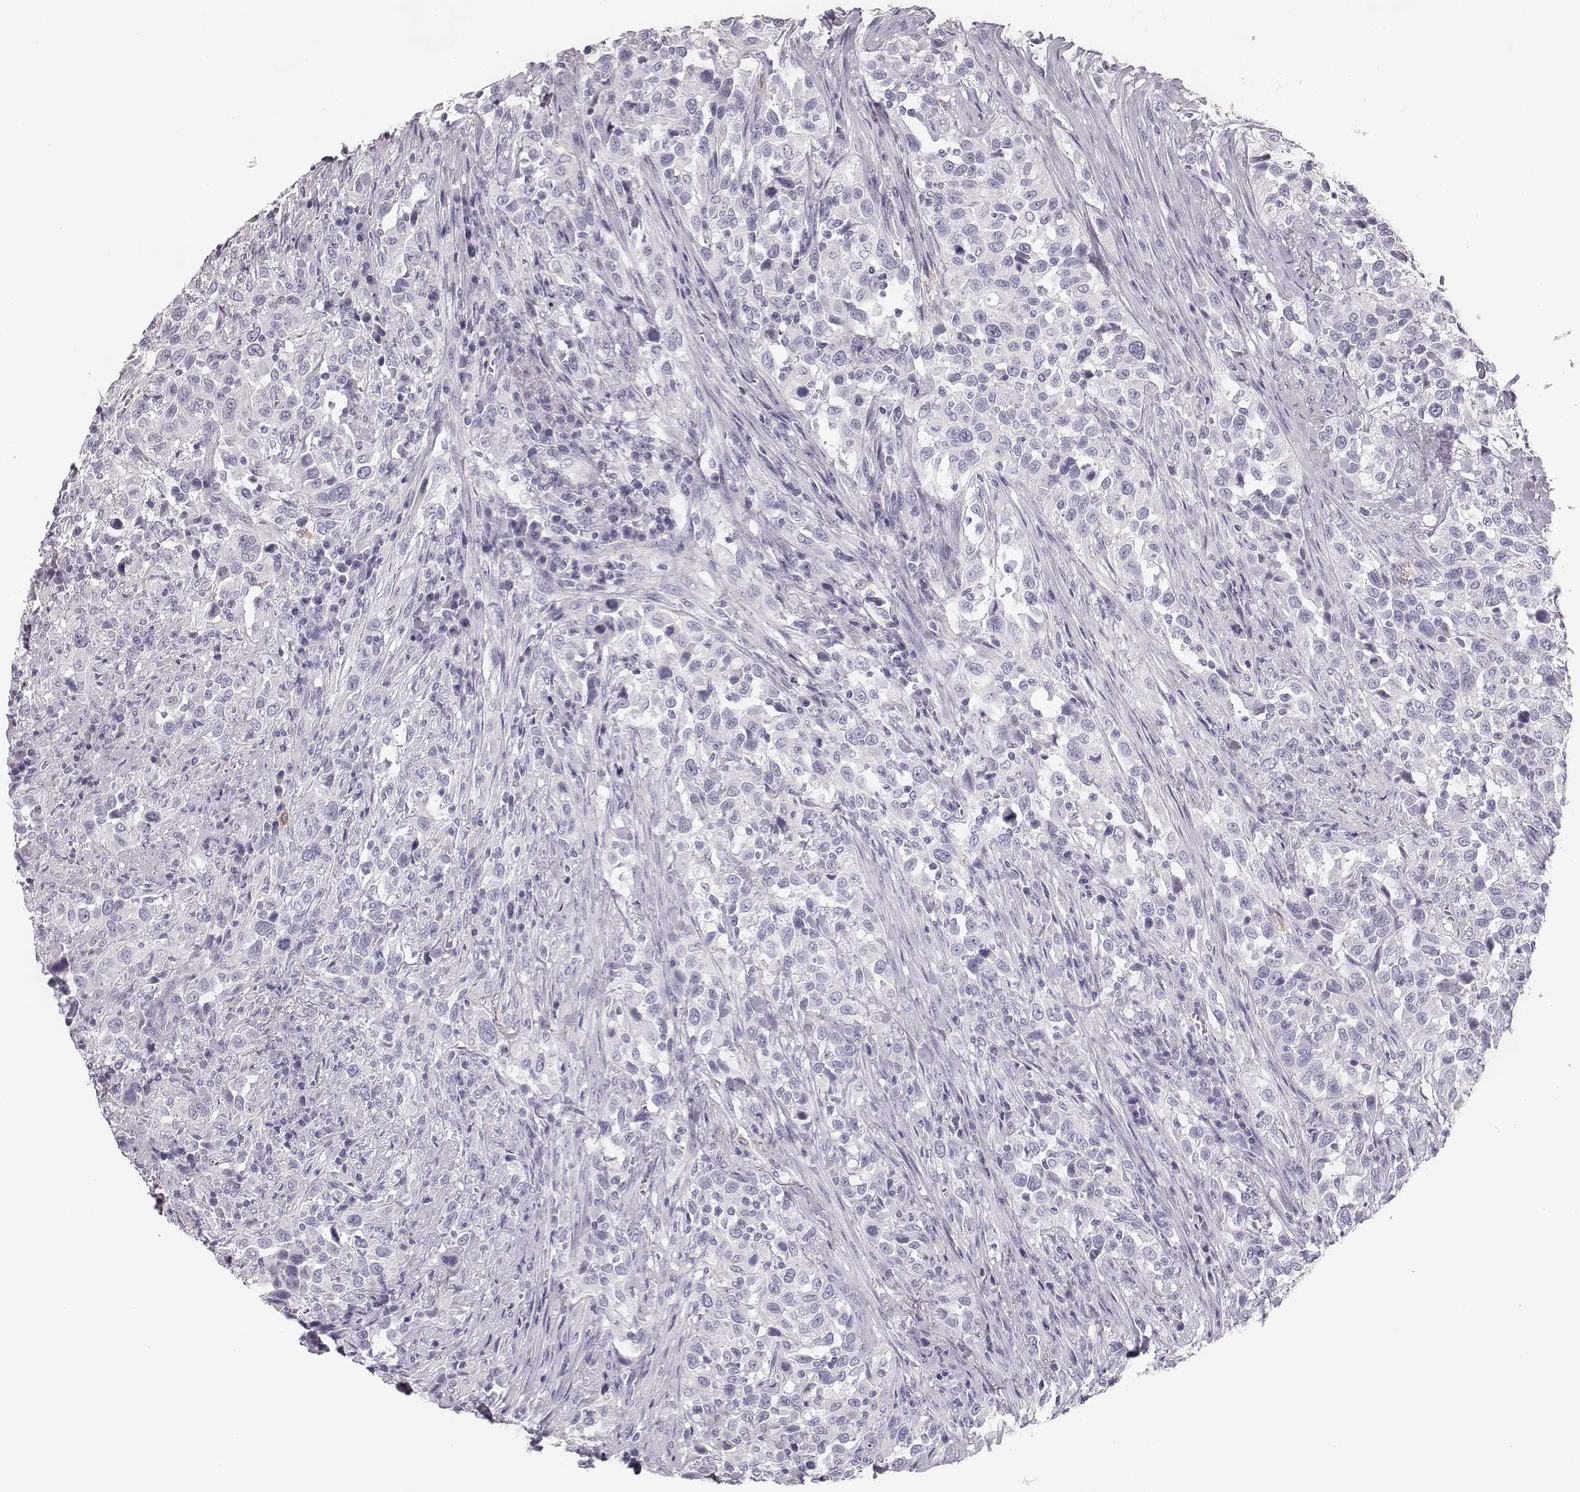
{"staining": {"intensity": "negative", "quantity": "none", "location": "none"}, "tissue": "urothelial cancer", "cell_type": "Tumor cells", "image_type": "cancer", "snomed": [{"axis": "morphology", "description": "Urothelial carcinoma, NOS"}, {"axis": "morphology", "description": "Urothelial carcinoma, High grade"}, {"axis": "topography", "description": "Urinary bladder"}], "caption": "An IHC micrograph of urothelial cancer is shown. There is no staining in tumor cells of urothelial cancer.", "gene": "NPTXR", "patient": {"sex": "female", "age": 64}}